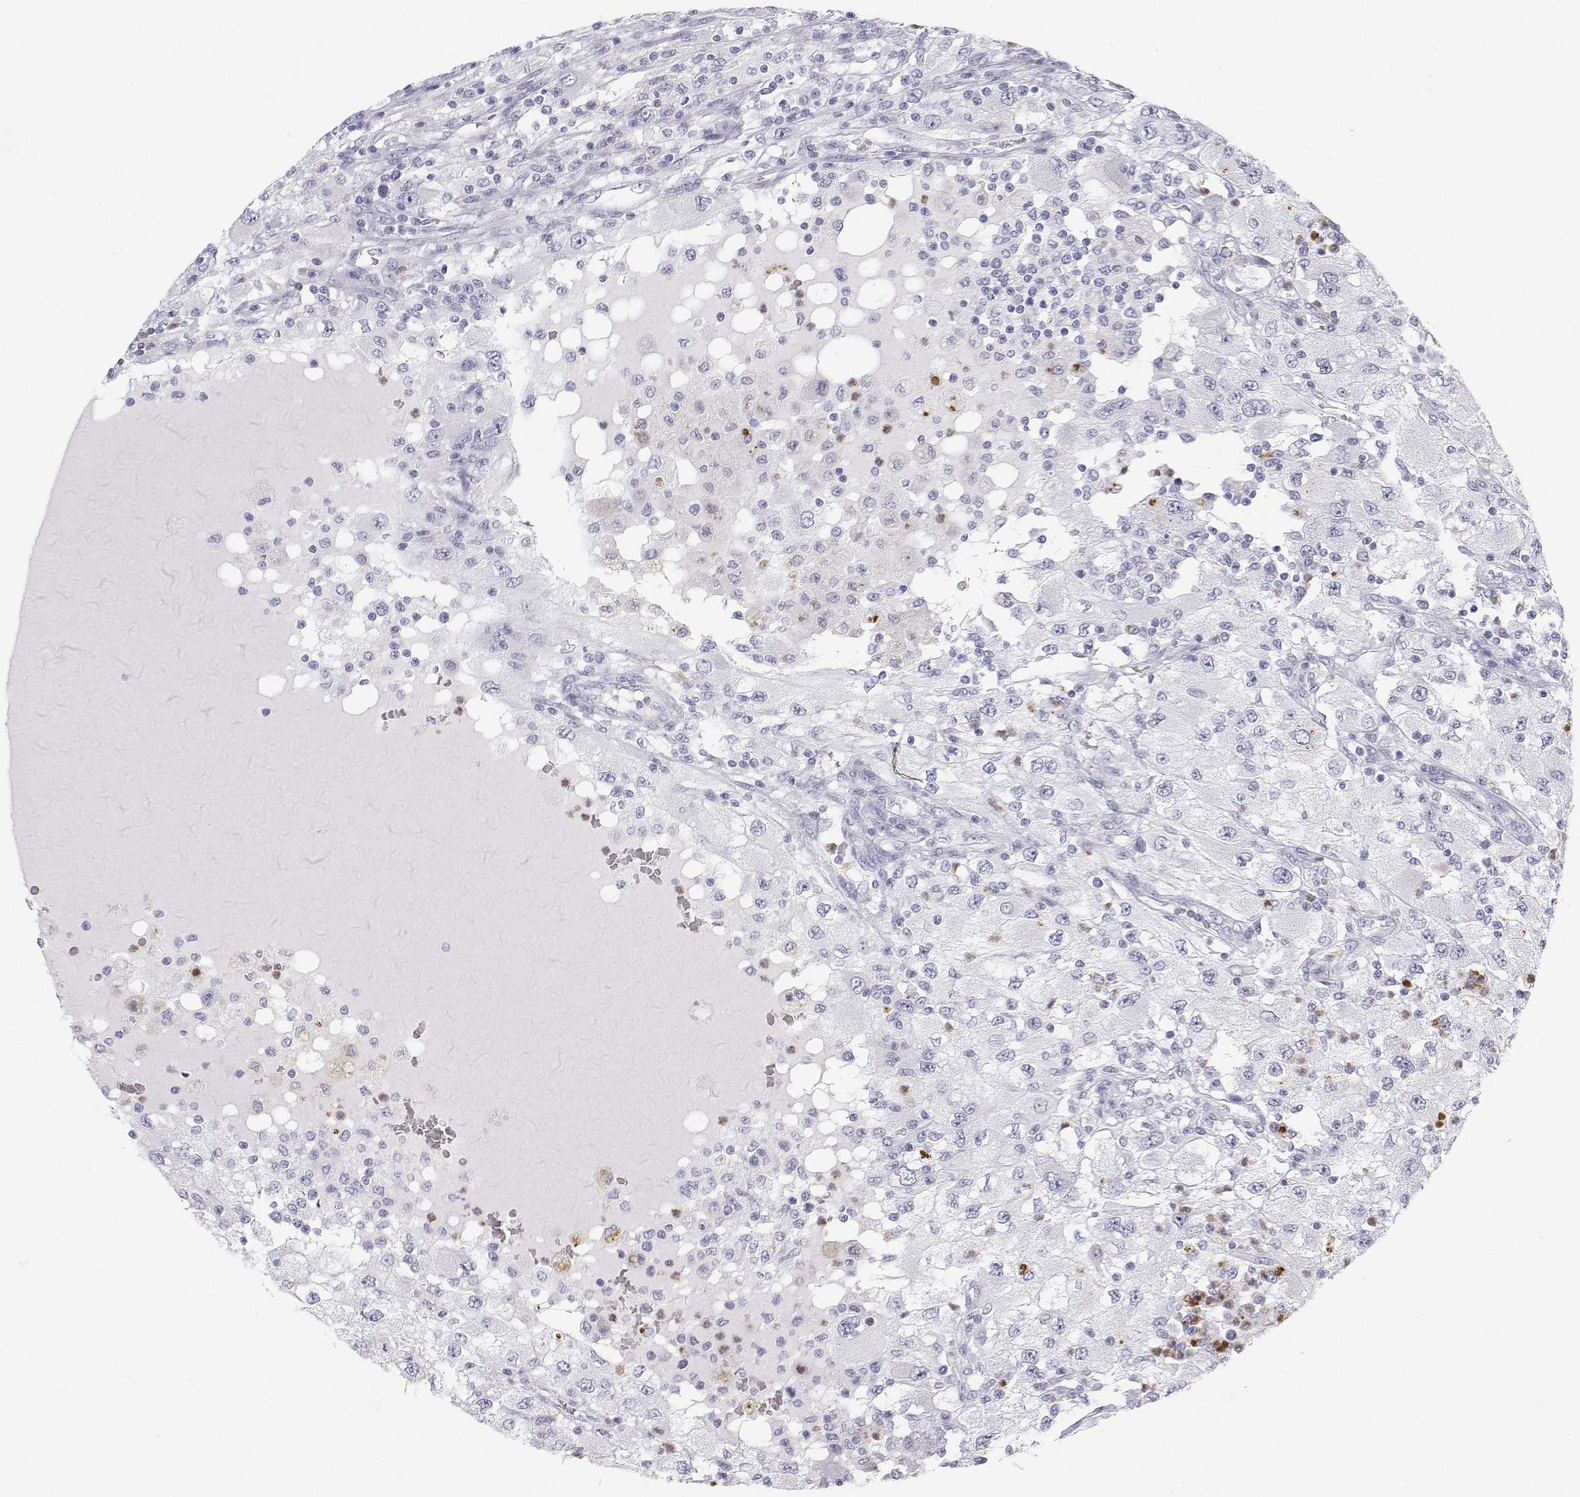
{"staining": {"intensity": "negative", "quantity": "none", "location": "none"}, "tissue": "renal cancer", "cell_type": "Tumor cells", "image_type": "cancer", "snomed": [{"axis": "morphology", "description": "Adenocarcinoma, NOS"}, {"axis": "topography", "description": "Kidney"}], "caption": "The histopathology image shows no significant expression in tumor cells of renal cancer (adenocarcinoma).", "gene": "SFTPB", "patient": {"sex": "female", "age": 67}}